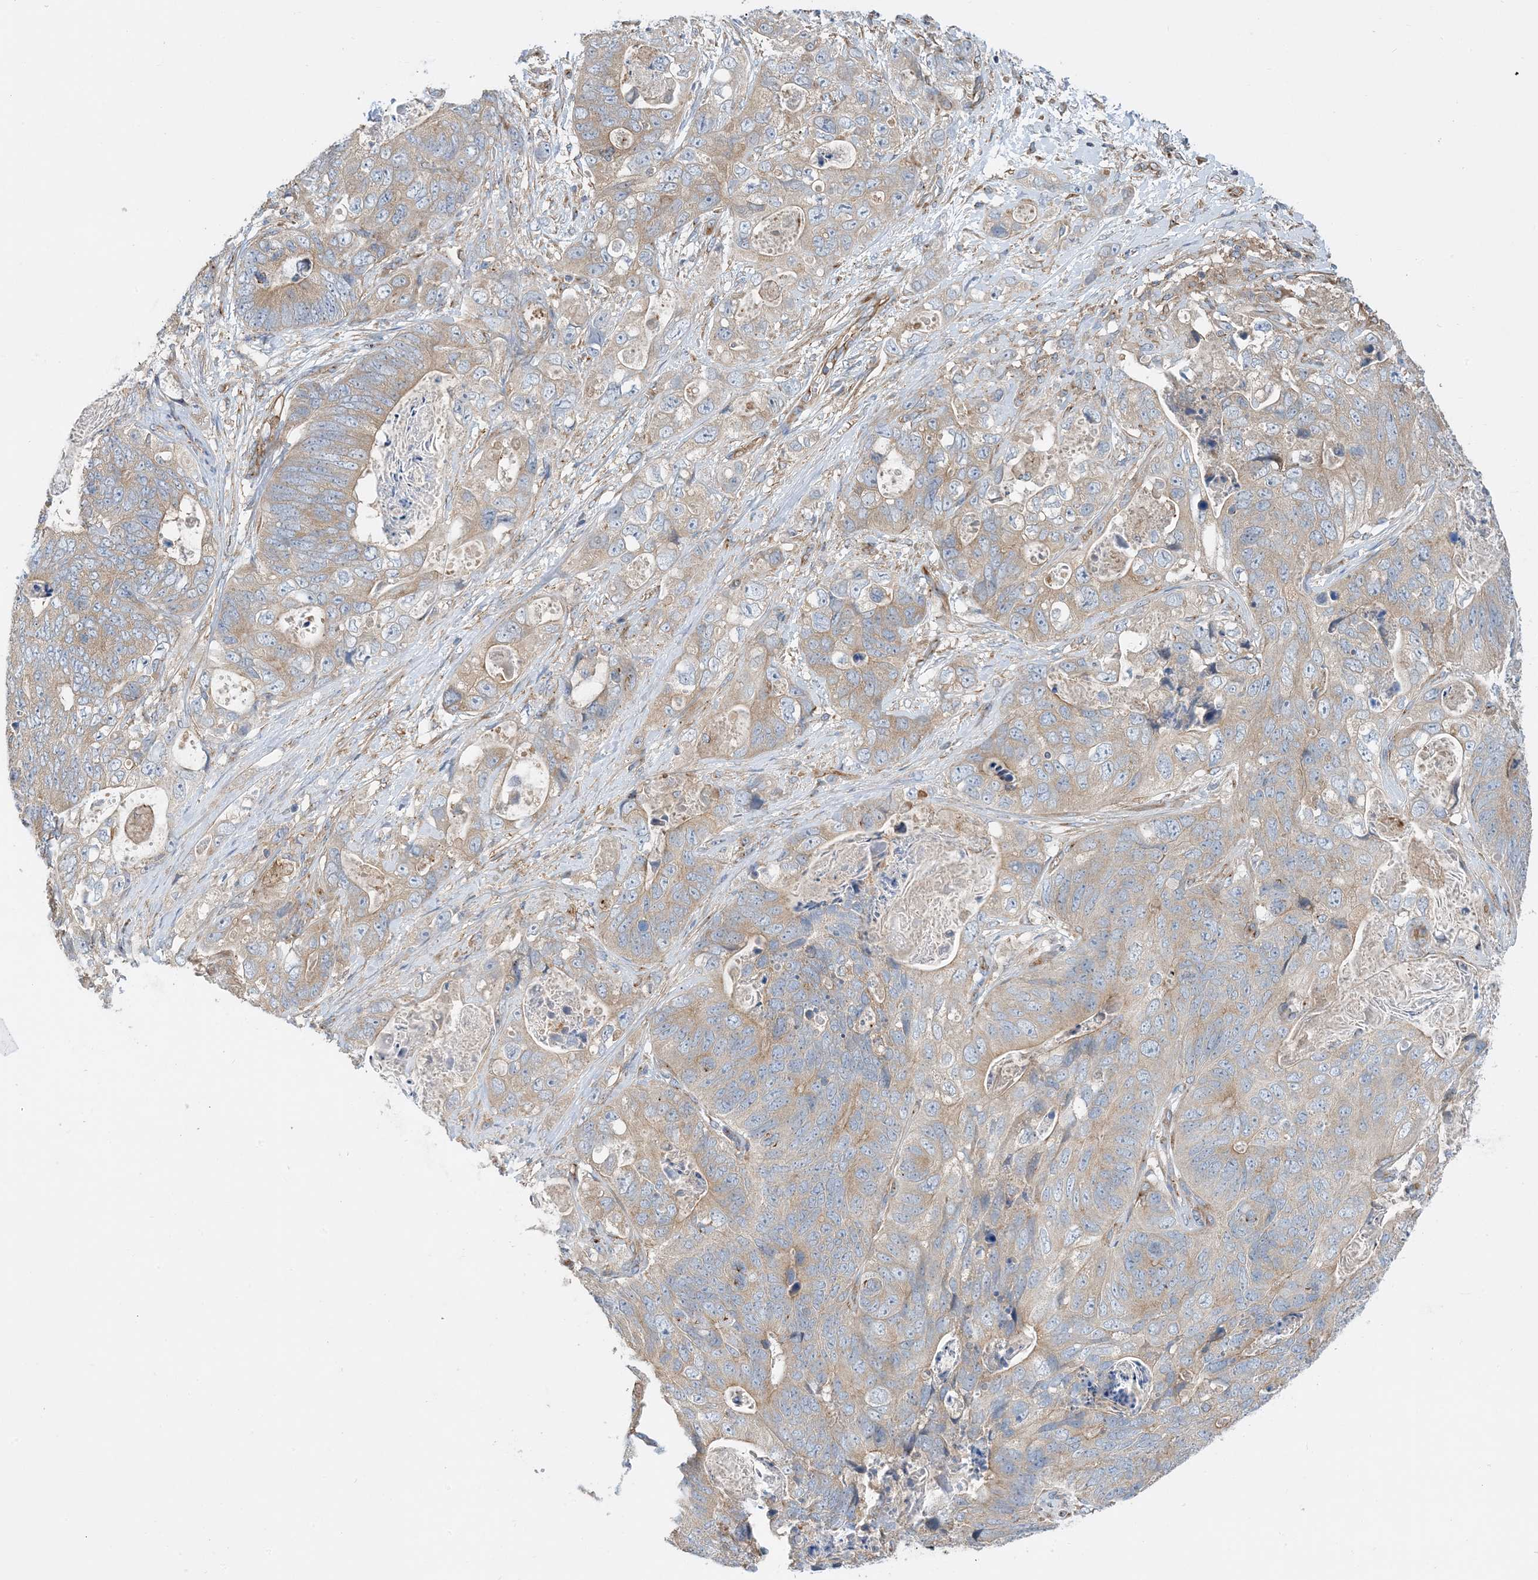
{"staining": {"intensity": "moderate", "quantity": "<25%", "location": "cytoplasmic/membranous"}, "tissue": "stomach cancer", "cell_type": "Tumor cells", "image_type": "cancer", "snomed": [{"axis": "morphology", "description": "Adenocarcinoma, NOS"}, {"axis": "topography", "description": "Stomach"}], "caption": "There is low levels of moderate cytoplasmic/membranous expression in tumor cells of stomach adenocarcinoma, as demonstrated by immunohistochemical staining (brown color).", "gene": "SIDT1", "patient": {"sex": "female", "age": 89}}